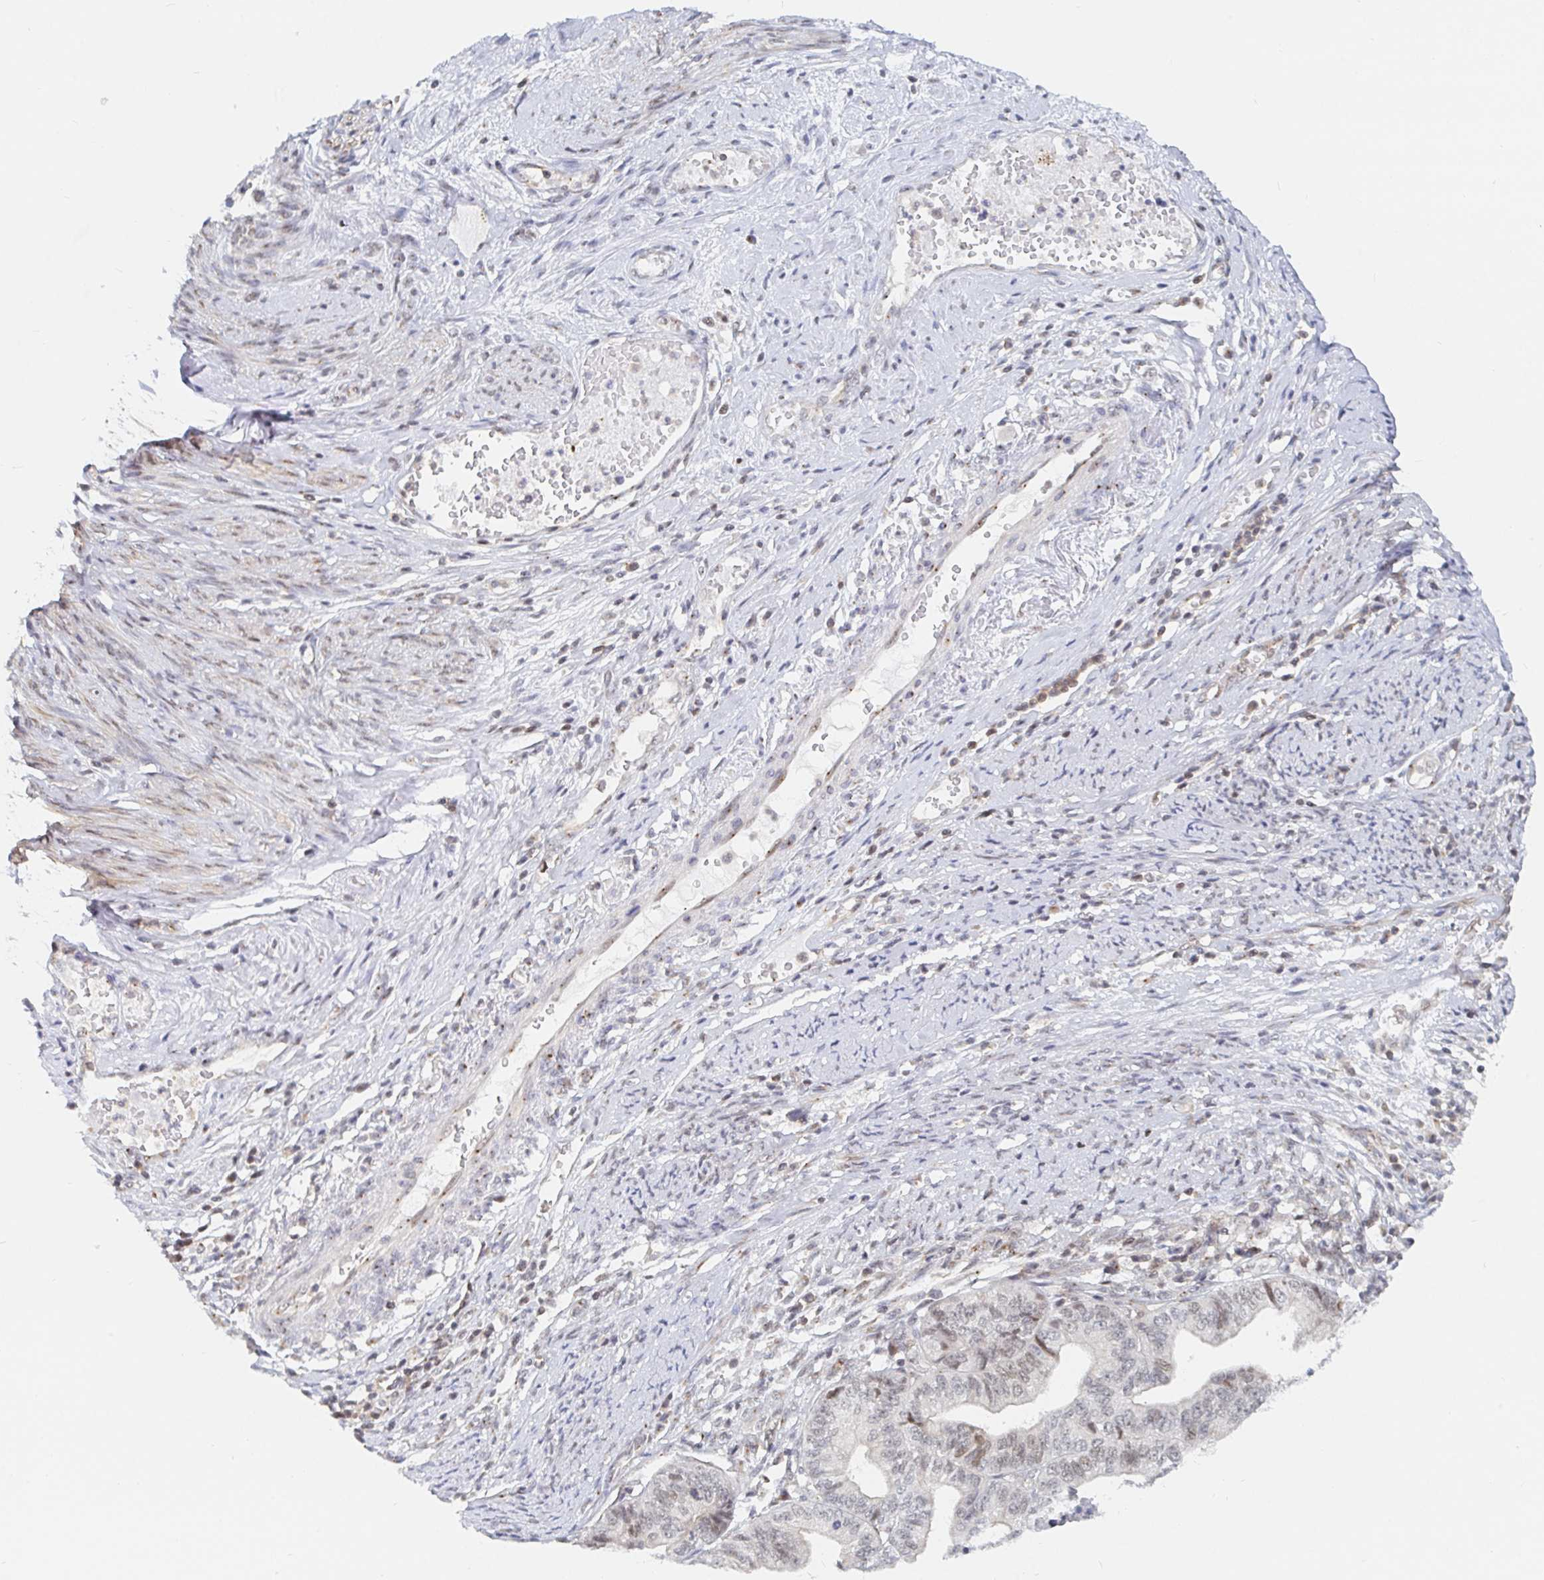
{"staining": {"intensity": "moderate", "quantity": "<25%", "location": "nuclear"}, "tissue": "endometrial cancer", "cell_type": "Tumor cells", "image_type": "cancer", "snomed": [{"axis": "morphology", "description": "Adenocarcinoma, NOS"}, {"axis": "topography", "description": "Endometrium"}], "caption": "Human endometrial adenocarcinoma stained for a protein (brown) reveals moderate nuclear positive staining in about <25% of tumor cells.", "gene": "CHD2", "patient": {"sex": "female", "age": 65}}